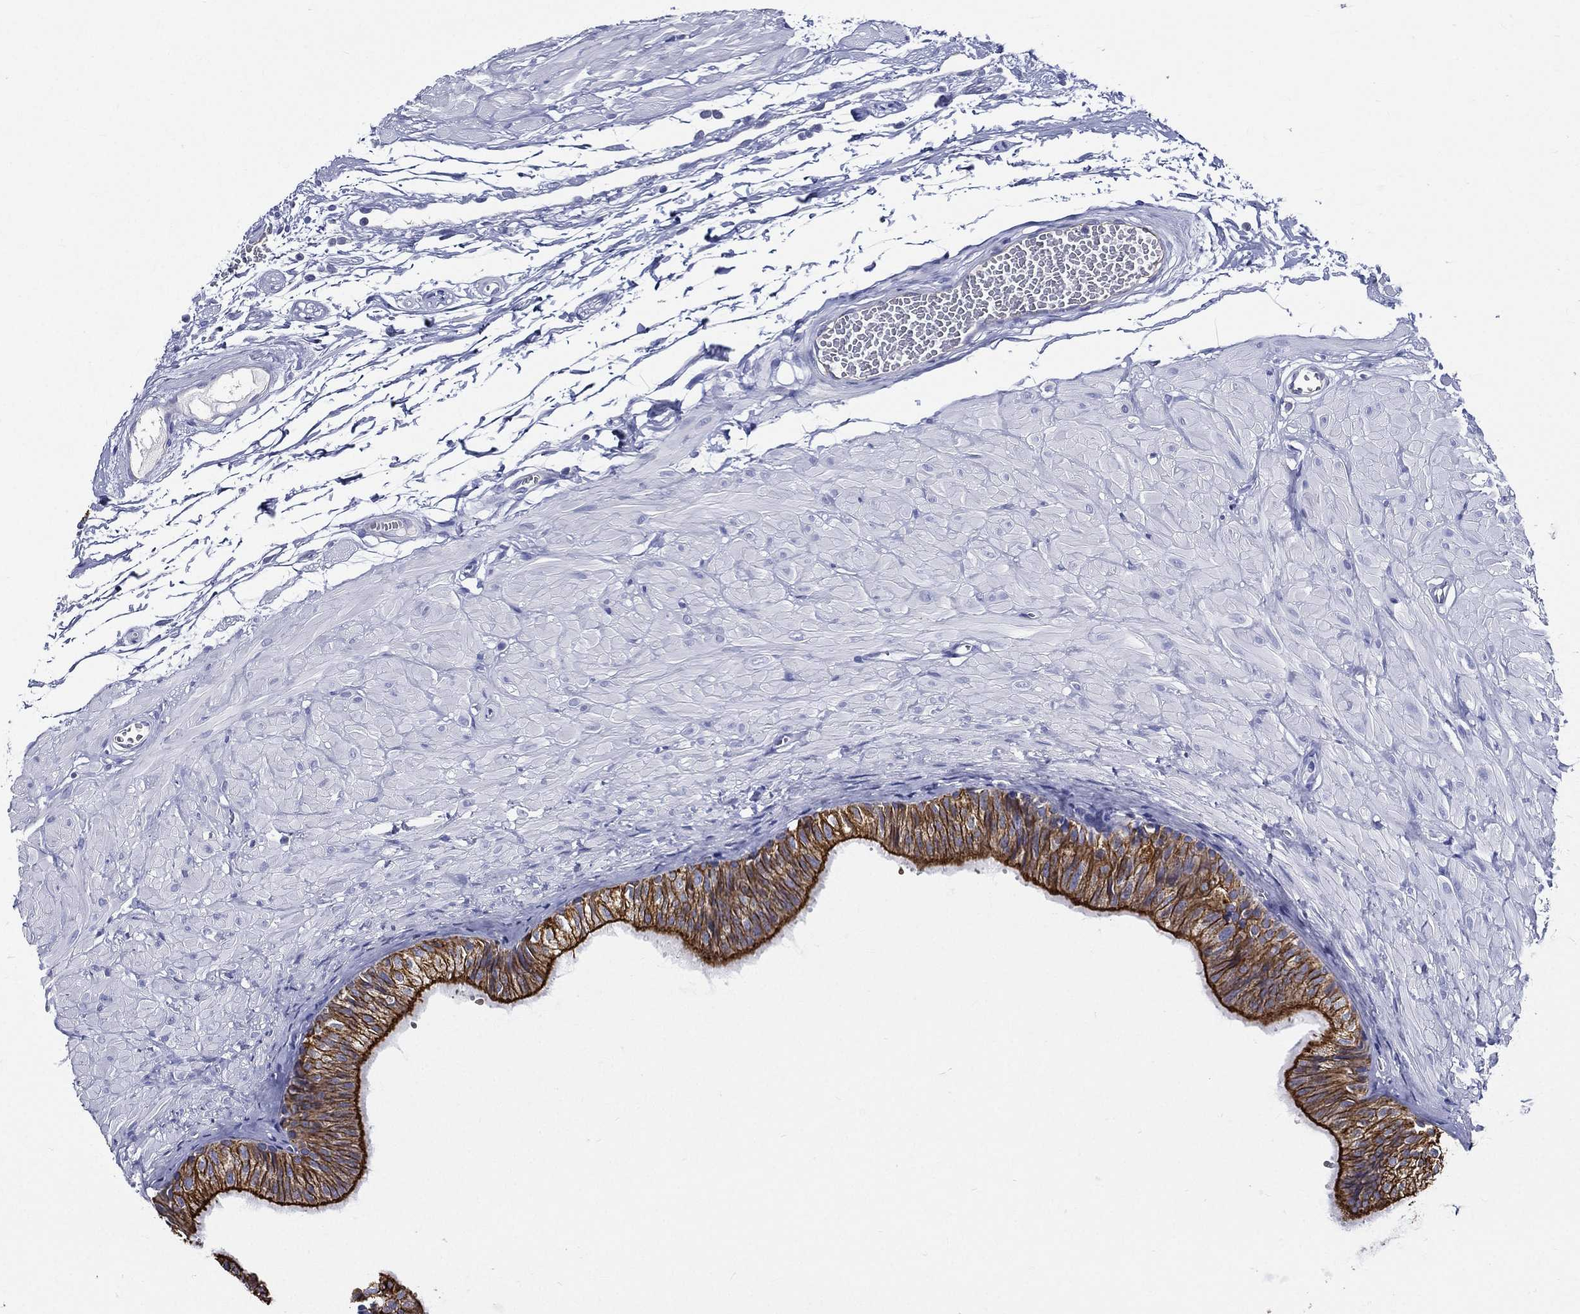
{"staining": {"intensity": "strong", "quantity": ">75%", "location": "cytoplasmic/membranous"}, "tissue": "epididymis", "cell_type": "Glandular cells", "image_type": "normal", "snomed": [{"axis": "morphology", "description": "Normal tissue, NOS"}, {"axis": "topography", "description": "Epididymis"}, {"axis": "topography", "description": "Vas deferens"}], "caption": "A photomicrograph showing strong cytoplasmic/membranous staining in approximately >75% of glandular cells in normal epididymis, as visualized by brown immunohistochemical staining.", "gene": "NEDD9", "patient": {"sex": "male", "age": 23}}